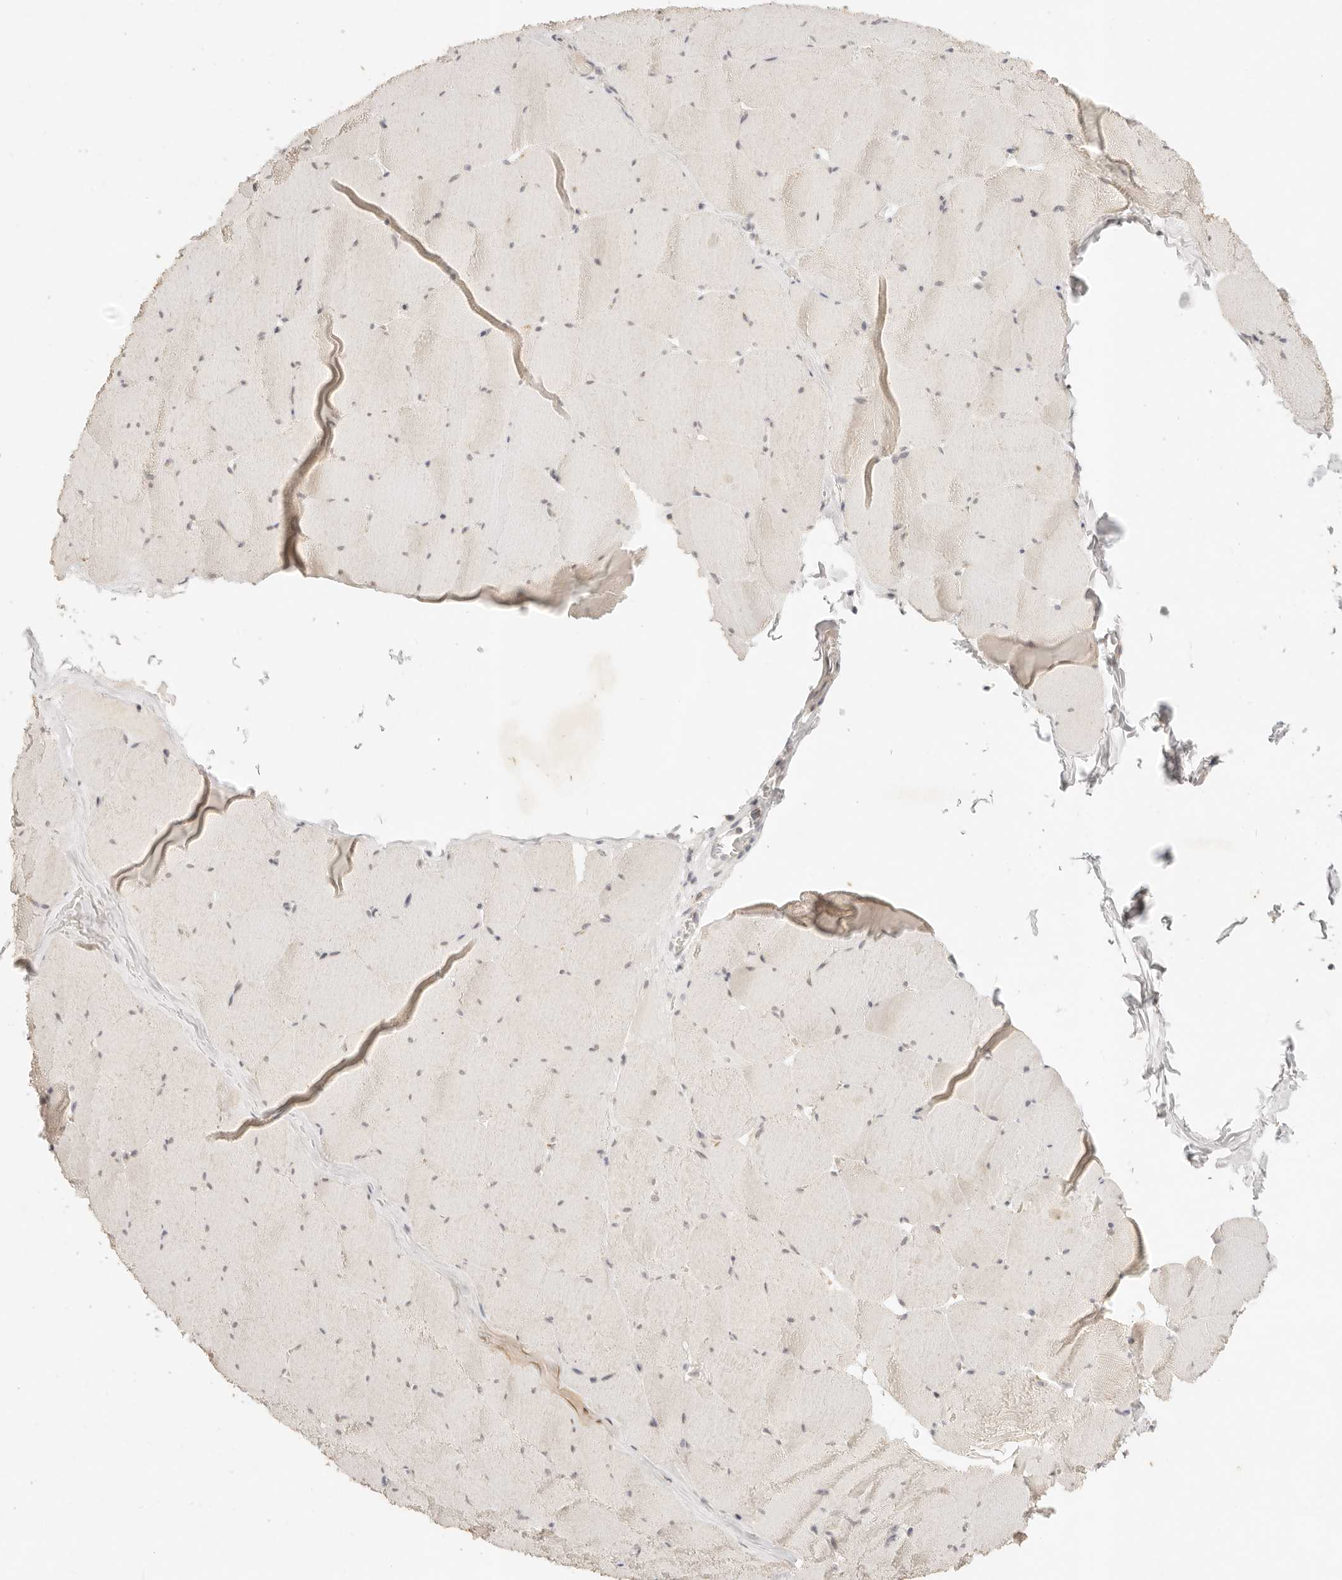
{"staining": {"intensity": "weak", "quantity": "25%-75%", "location": "cytoplasmic/membranous"}, "tissue": "skeletal muscle", "cell_type": "Myocytes", "image_type": "normal", "snomed": [{"axis": "morphology", "description": "Normal tissue, NOS"}, {"axis": "topography", "description": "Skeletal muscle"}], "caption": "About 25%-75% of myocytes in normal skeletal muscle exhibit weak cytoplasmic/membranous protein staining as visualized by brown immunohistochemical staining.", "gene": "GPR156", "patient": {"sex": "male", "age": 62}}